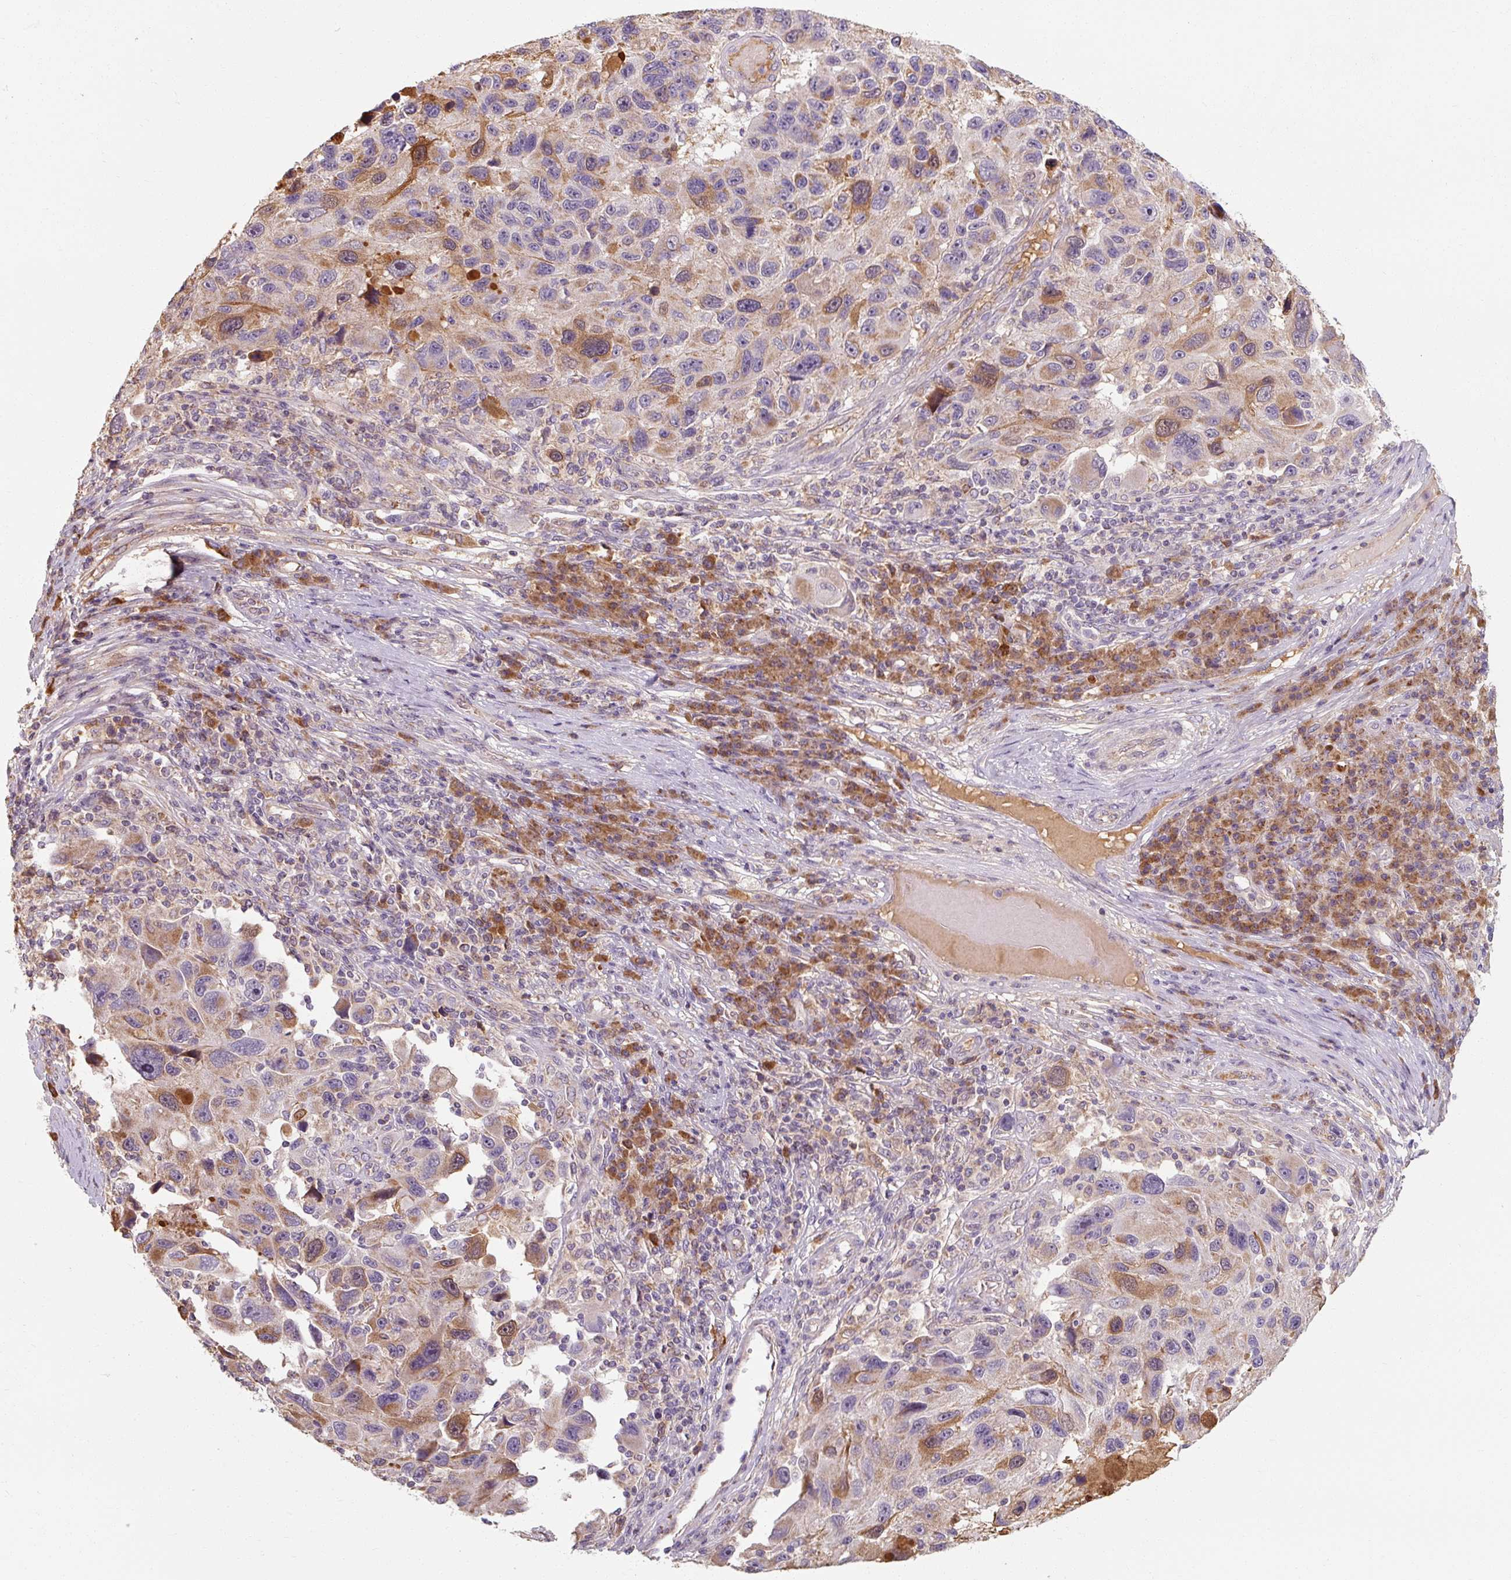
{"staining": {"intensity": "moderate", "quantity": "<25%", "location": "cytoplasmic/membranous"}, "tissue": "melanoma", "cell_type": "Tumor cells", "image_type": "cancer", "snomed": [{"axis": "morphology", "description": "Malignant melanoma, NOS"}, {"axis": "topography", "description": "Skin"}], "caption": "Malignant melanoma stained with DAB immunohistochemistry (IHC) reveals low levels of moderate cytoplasmic/membranous staining in about <25% of tumor cells. (DAB IHC with brightfield microscopy, high magnification).", "gene": "TSEN54", "patient": {"sex": "male", "age": 53}}